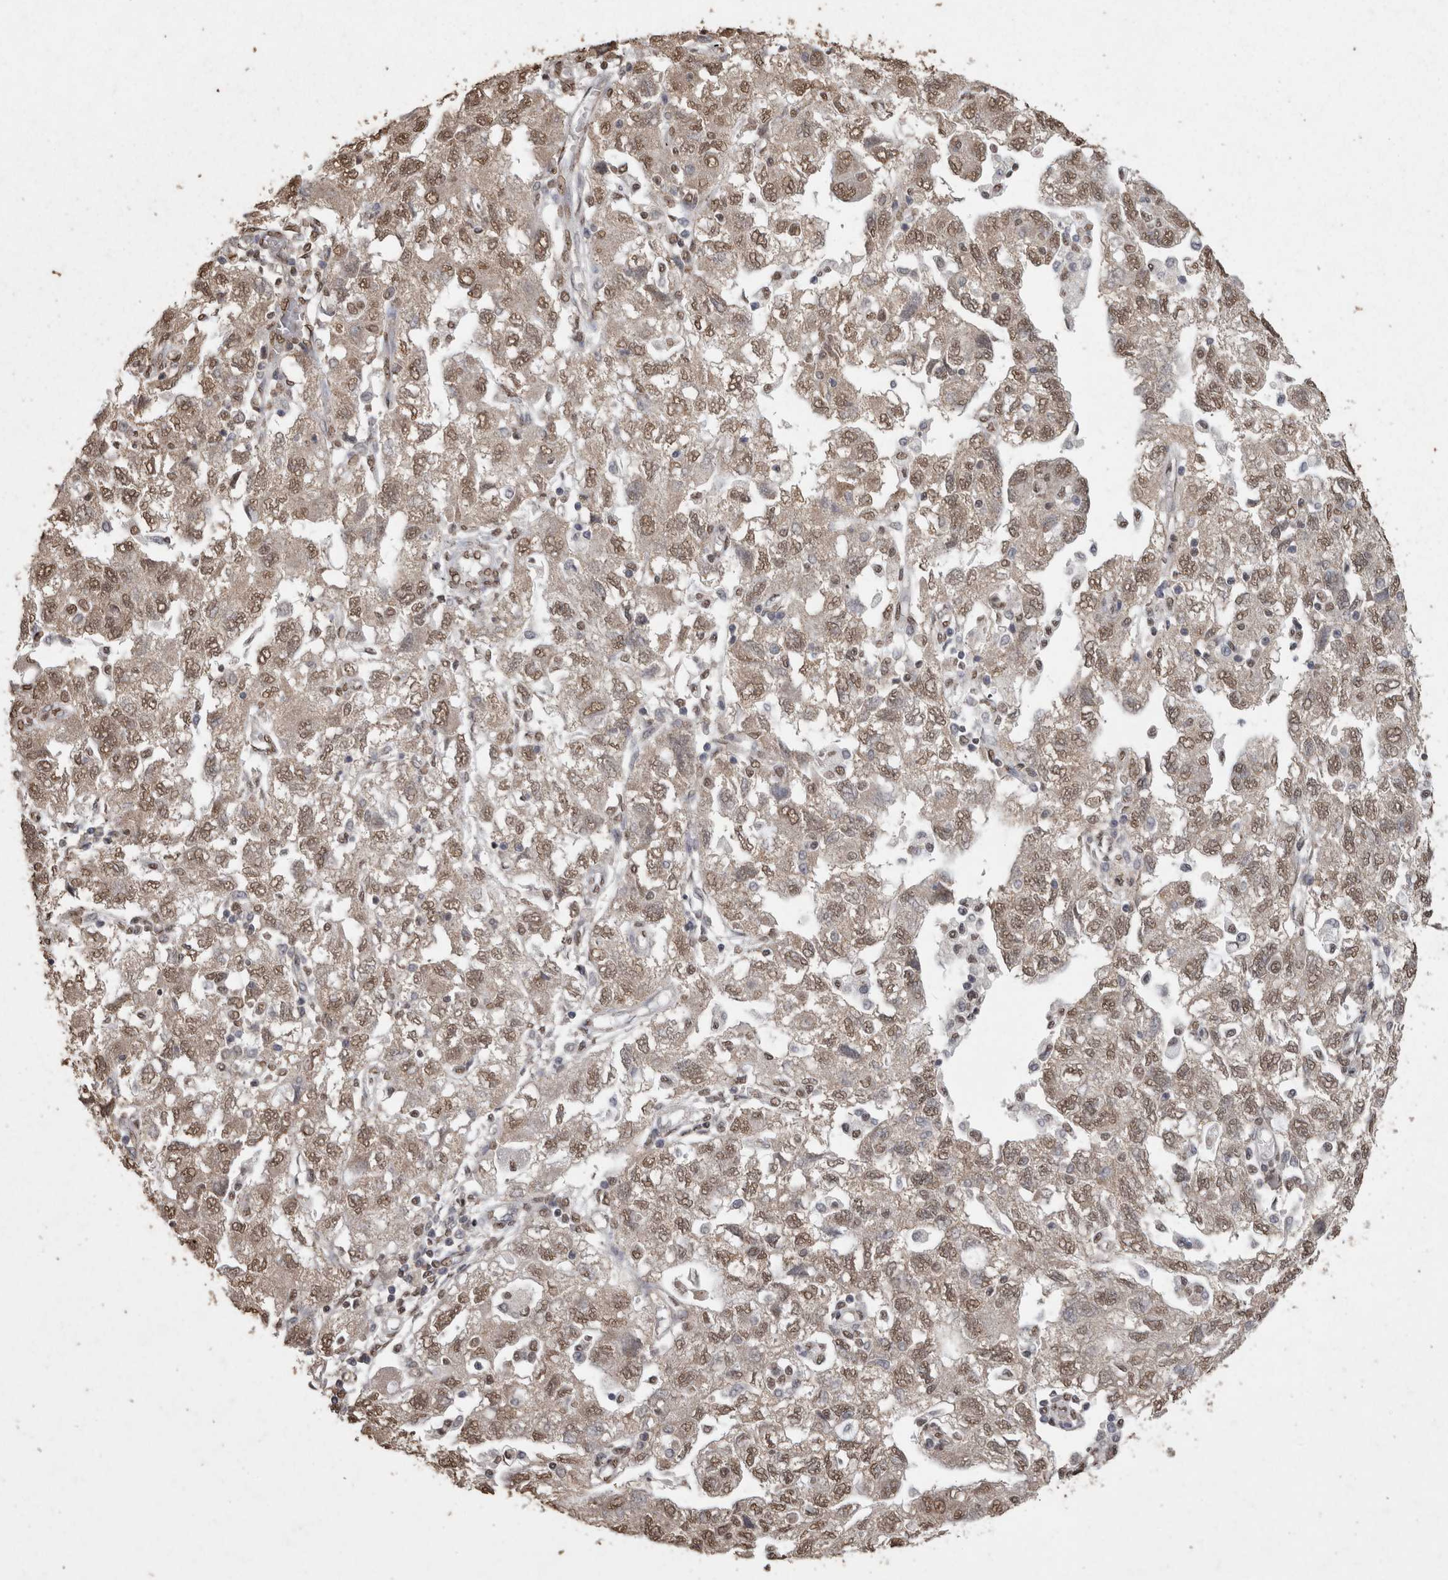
{"staining": {"intensity": "weak", "quantity": ">75%", "location": "nuclear"}, "tissue": "ovarian cancer", "cell_type": "Tumor cells", "image_type": "cancer", "snomed": [{"axis": "morphology", "description": "Carcinoma, NOS"}, {"axis": "morphology", "description": "Cystadenocarcinoma, serous, NOS"}, {"axis": "topography", "description": "Ovary"}], "caption": "Protein staining exhibits weak nuclear staining in approximately >75% of tumor cells in ovarian serous cystadenocarcinoma.", "gene": "SMAD7", "patient": {"sex": "female", "age": 69}}